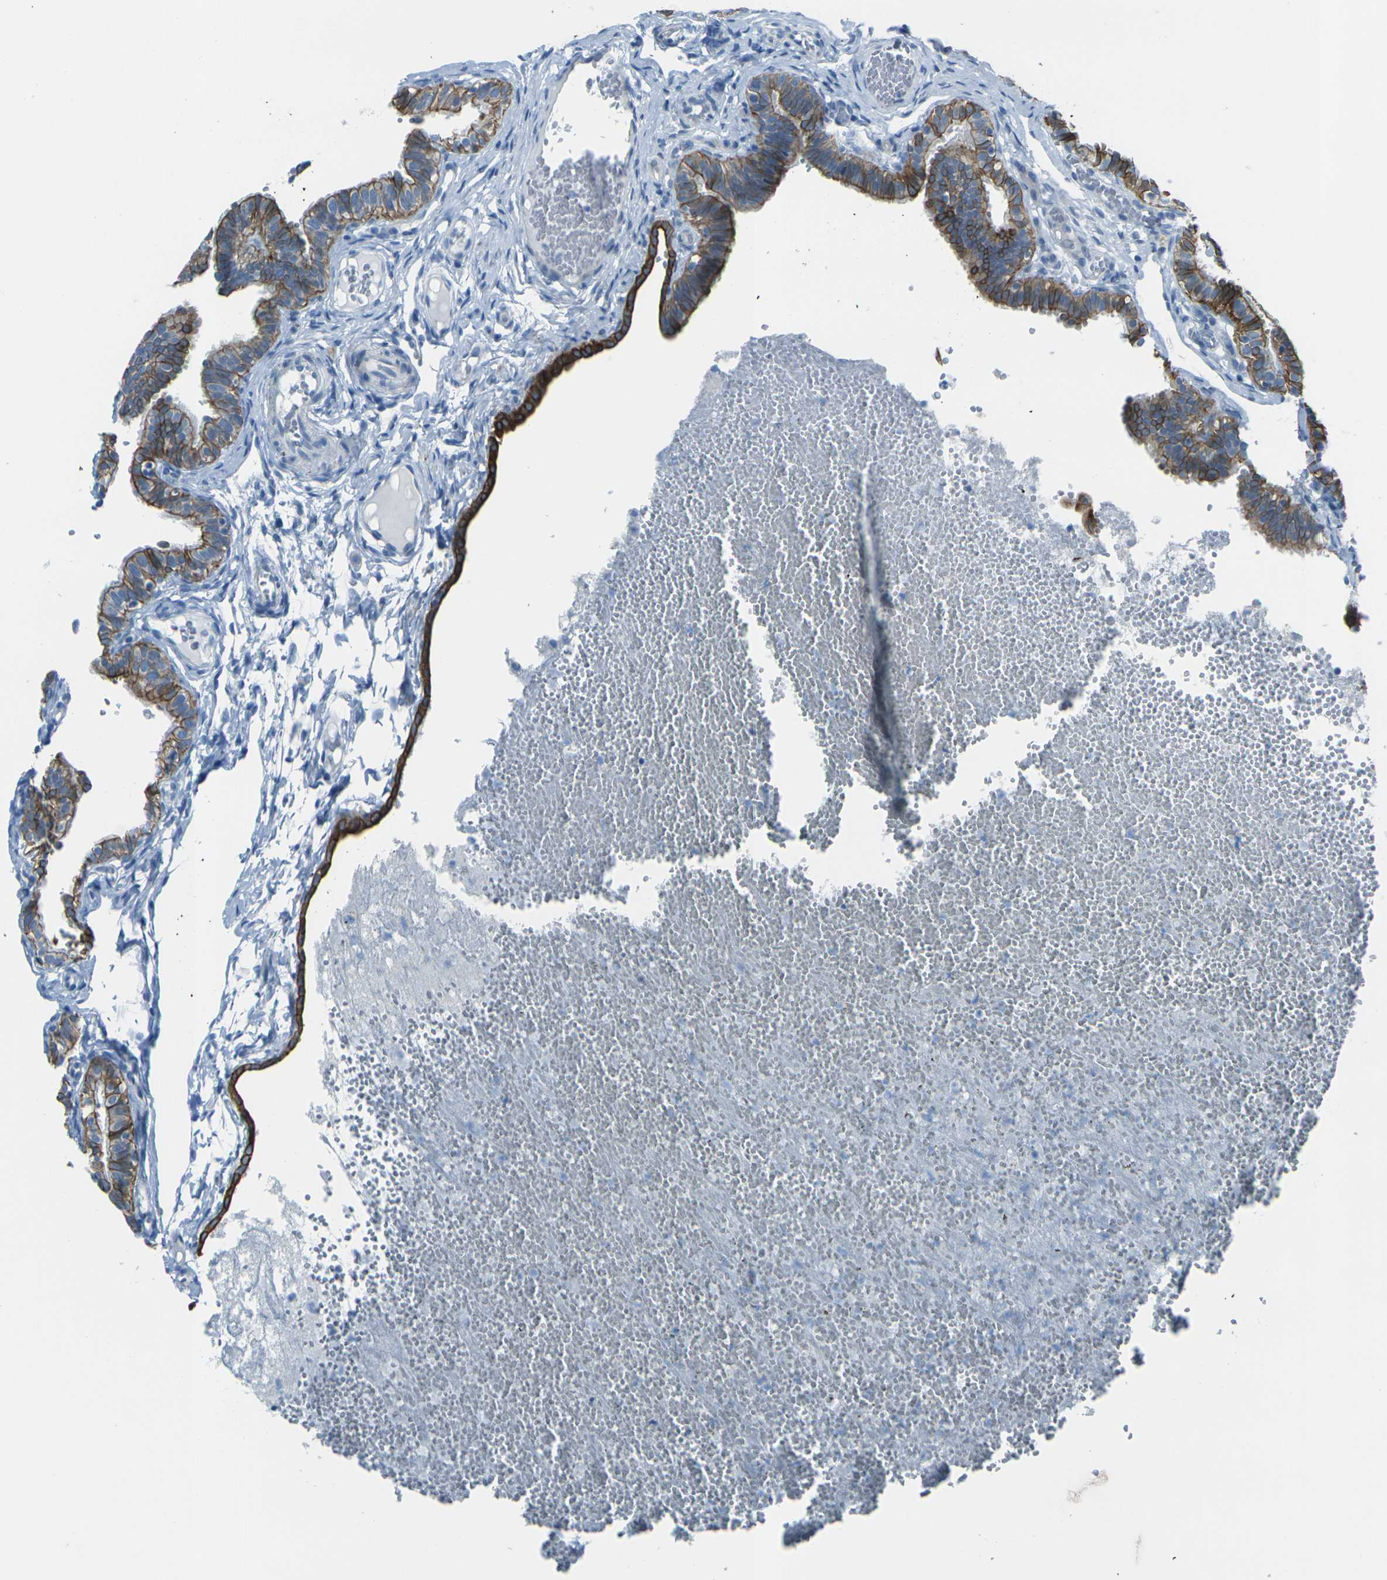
{"staining": {"intensity": "moderate", "quantity": ">75%", "location": "cytoplasmic/membranous"}, "tissue": "fallopian tube", "cell_type": "Glandular cells", "image_type": "normal", "snomed": [{"axis": "morphology", "description": "Normal tissue, NOS"}, {"axis": "topography", "description": "Fallopian tube"}, {"axis": "topography", "description": "Placenta"}], "caption": "About >75% of glandular cells in unremarkable fallopian tube demonstrate moderate cytoplasmic/membranous protein positivity as visualized by brown immunohistochemical staining.", "gene": "ANKRD46", "patient": {"sex": "female", "age": 34}}